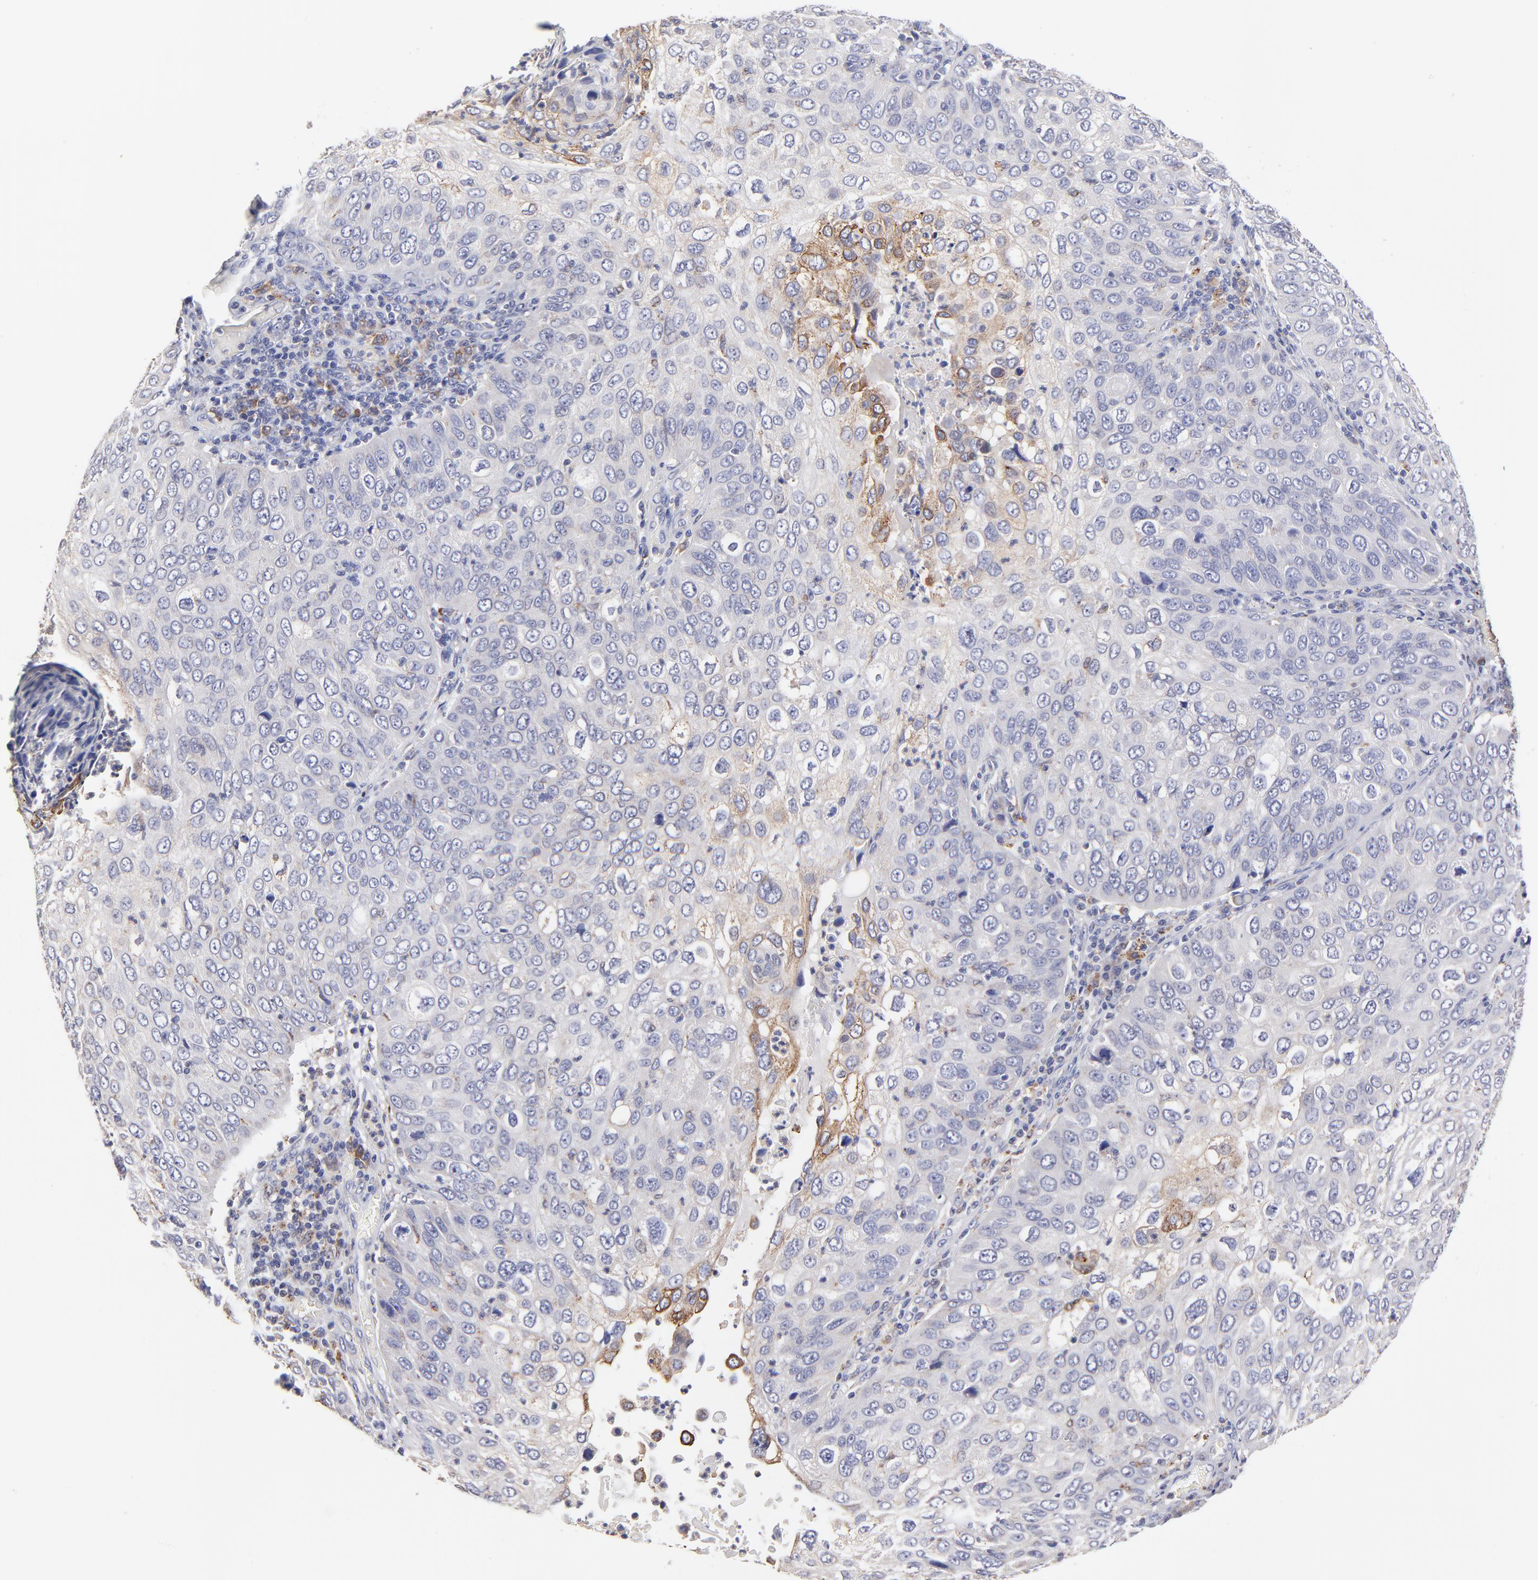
{"staining": {"intensity": "moderate", "quantity": "<25%", "location": "cytoplasmic/membranous"}, "tissue": "skin cancer", "cell_type": "Tumor cells", "image_type": "cancer", "snomed": [{"axis": "morphology", "description": "Squamous cell carcinoma, NOS"}, {"axis": "topography", "description": "Skin"}], "caption": "Brown immunohistochemical staining in human skin cancer shows moderate cytoplasmic/membranous staining in about <25% of tumor cells.", "gene": "GCSAM", "patient": {"sex": "male", "age": 87}}